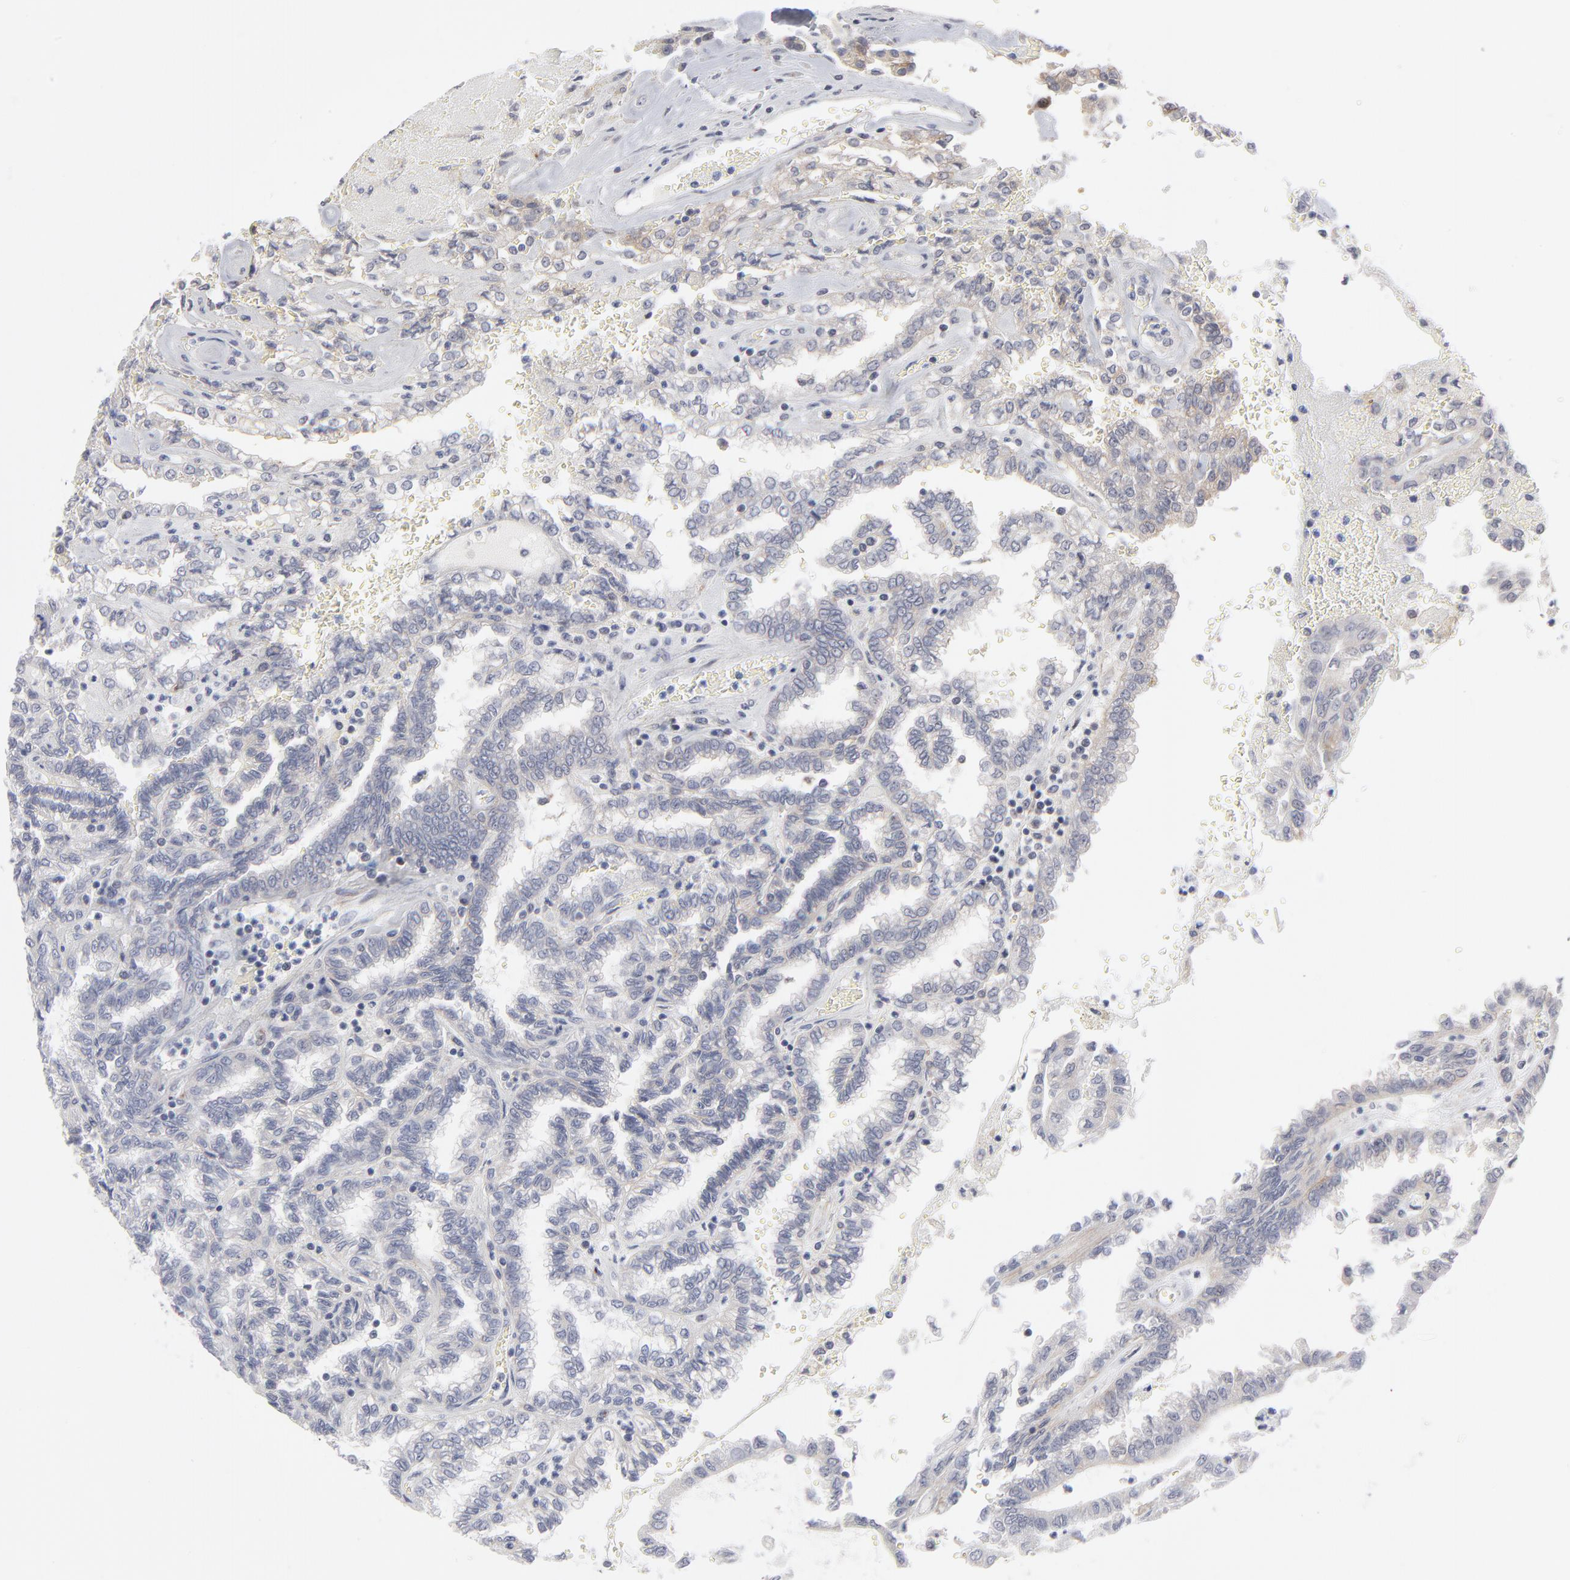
{"staining": {"intensity": "negative", "quantity": "none", "location": "none"}, "tissue": "renal cancer", "cell_type": "Tumor cells", "image_type": "cancer", "snomed": [{"axis": "morphology", "description": "Inflammation, NOS"}, {"axis": "morphology", "description": "Adenocarcinoma, NOS"}, {"axis": "topography", "description": "Kidney"}], "caption": "Tumor cells are negative for brown protein staining in renal cancer.", "gene": "AURKA", "patient": {"sex": "male", "age": 68}}